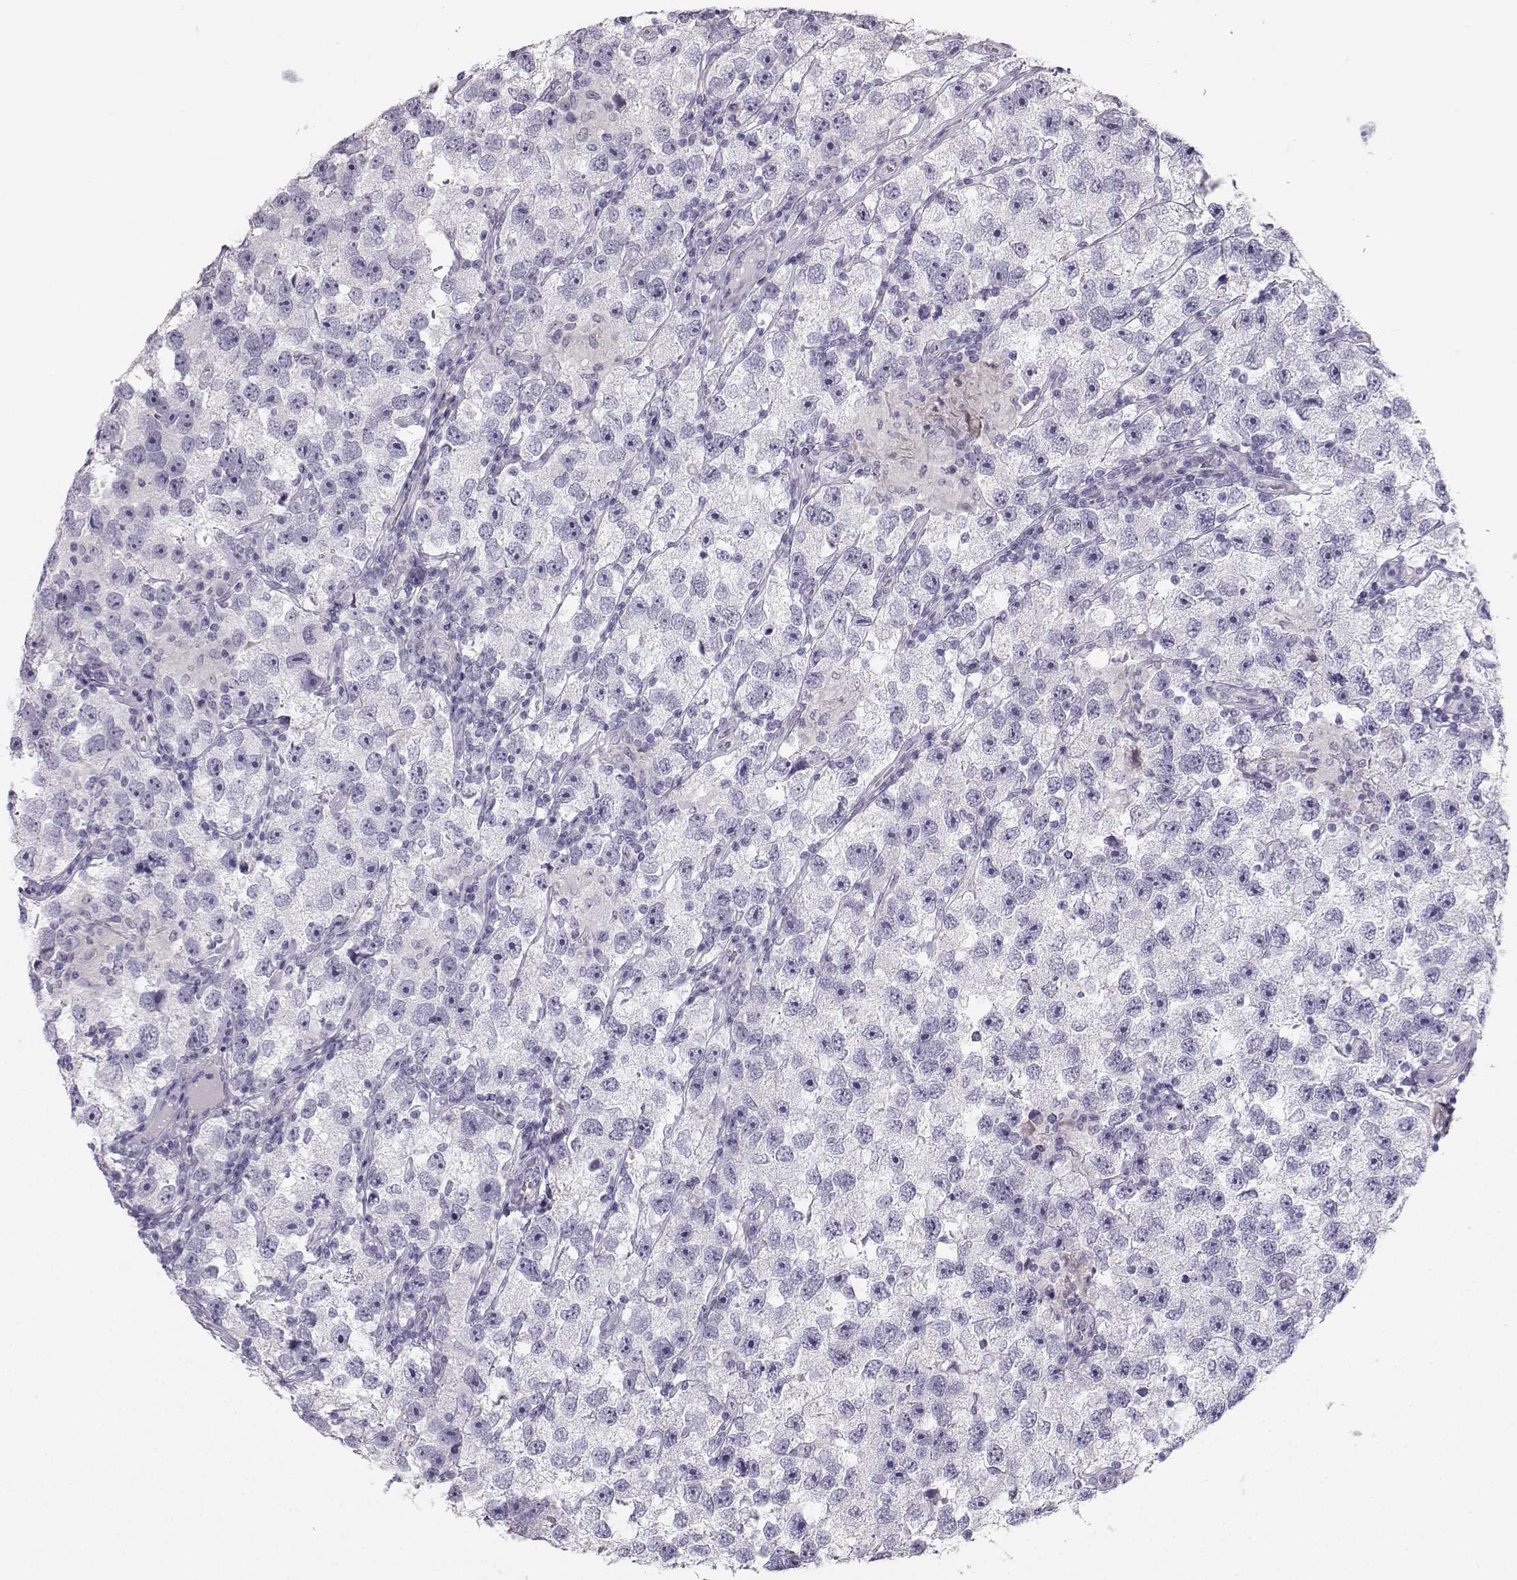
{"staining": {"intensity": "negative", "quantity": "none", "location": "none"}, "tissue": "testis cancer", "cell_type": "Tumor cells", "image_type": "cancer", "snomed": [{"axis": "morphology", "description": "Seminoma, NOS"}, {"axis": "topography", "description": "Testis"}], "caption": "This is an IHC photomicrograph of human seminoma (testis). There is no expression in tumor cells.", "gene": "CASR", "patient": {"sex": "male", "age": 26}}